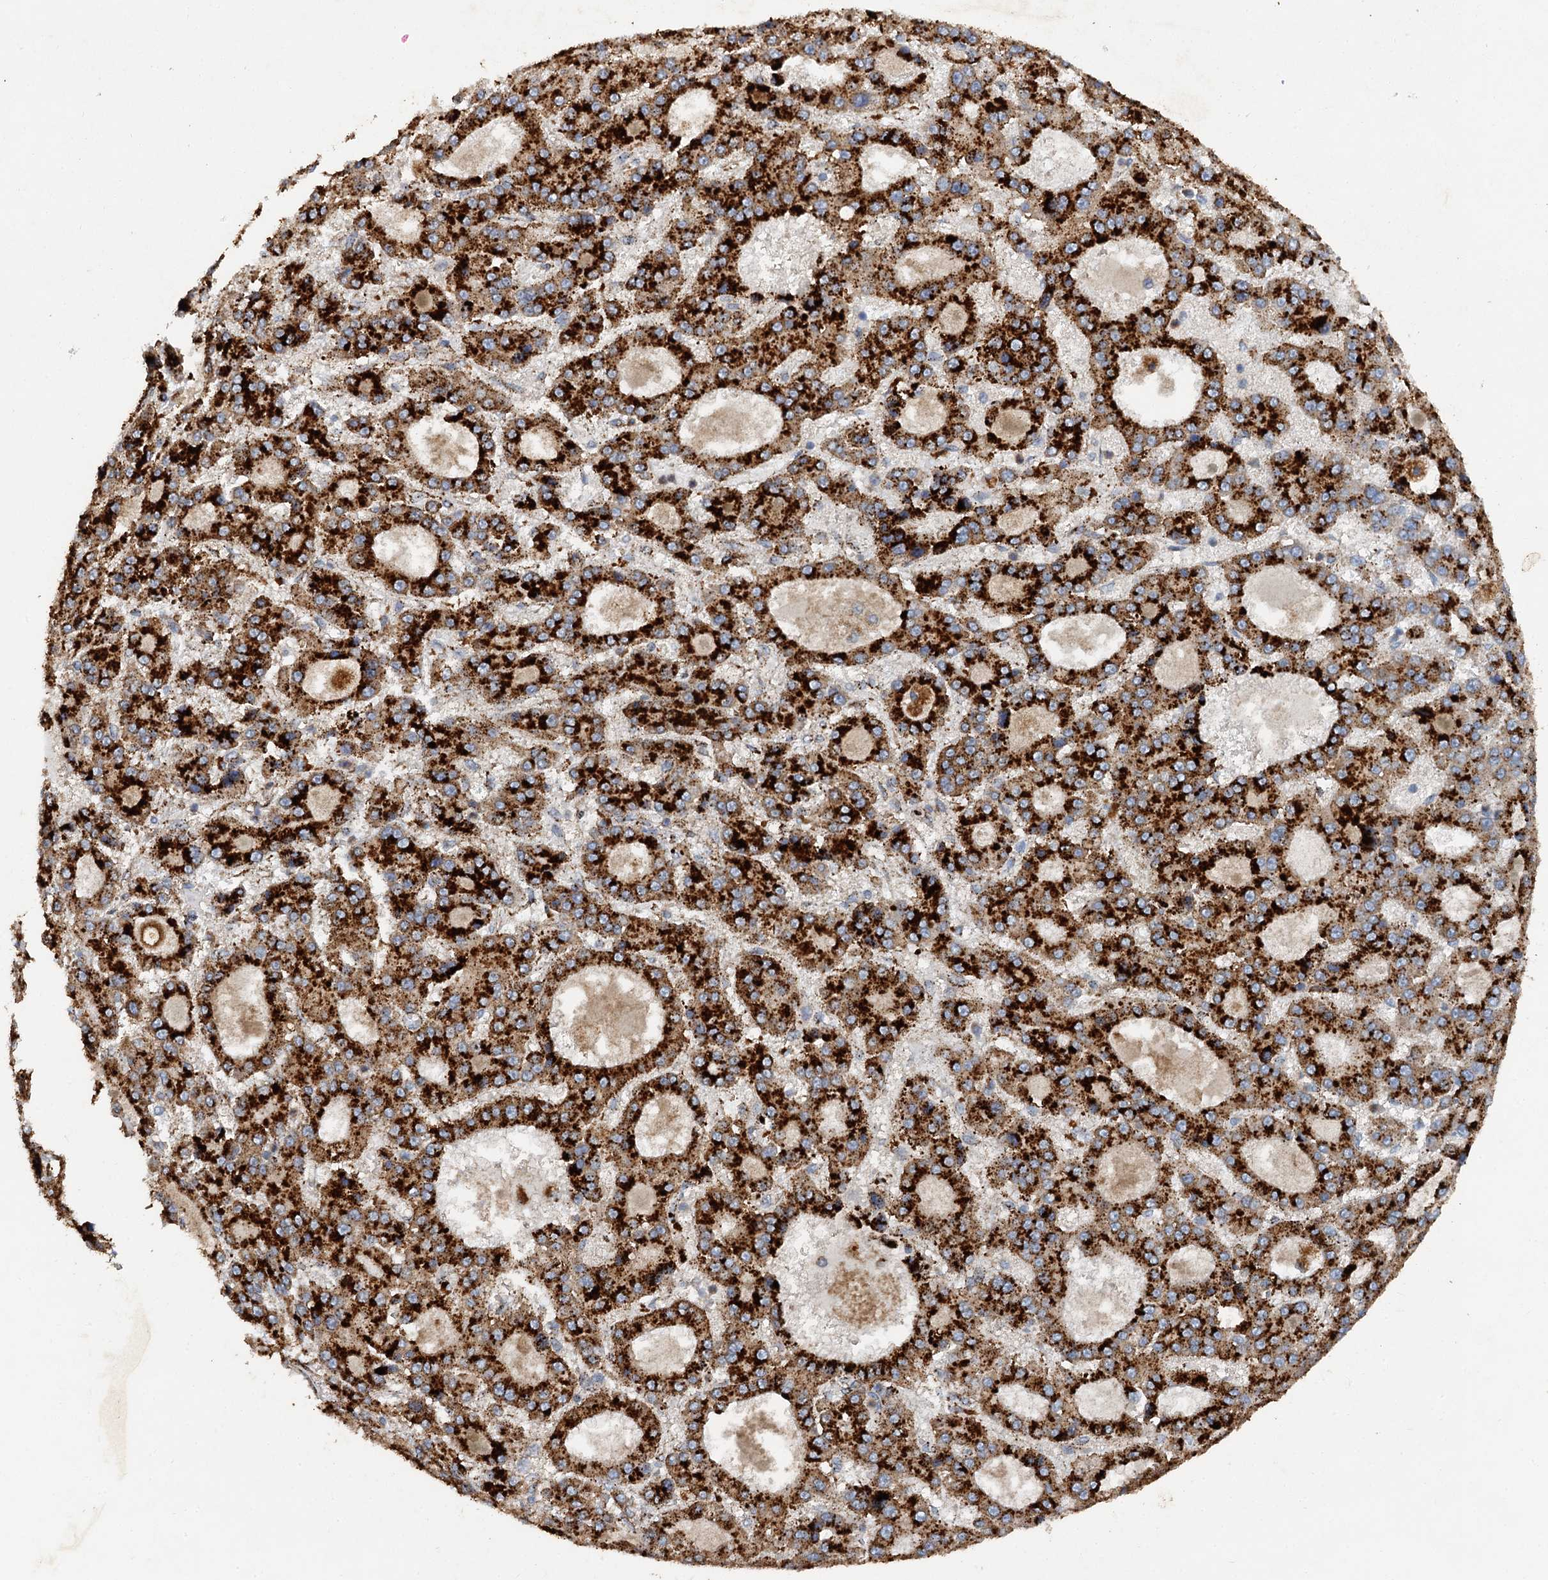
{"staining": {"intensity": "strong", "quantity": ">75%", "location": "cytoplasmic/membranous"}, "tissue": "liver cancer", "cell_type": "Tumor cells", "image_type": "cancer", "snomed": [{"axis": "morphology", "description": "Carcinoma, Hepatocellular, NOS"}, {"axis": "topography", "description": "Liver"}], "caption": "The photomicrograph exhibits staining of liver hepatocellular carcinoma, revealing strong cytoplasmic/membranous protein positivity (brown color) within tumor cells. (IHC, brightfield microscopy, high magnification).", "gene": "GBA1", "patient": {"sex": "male", "age": 70}}